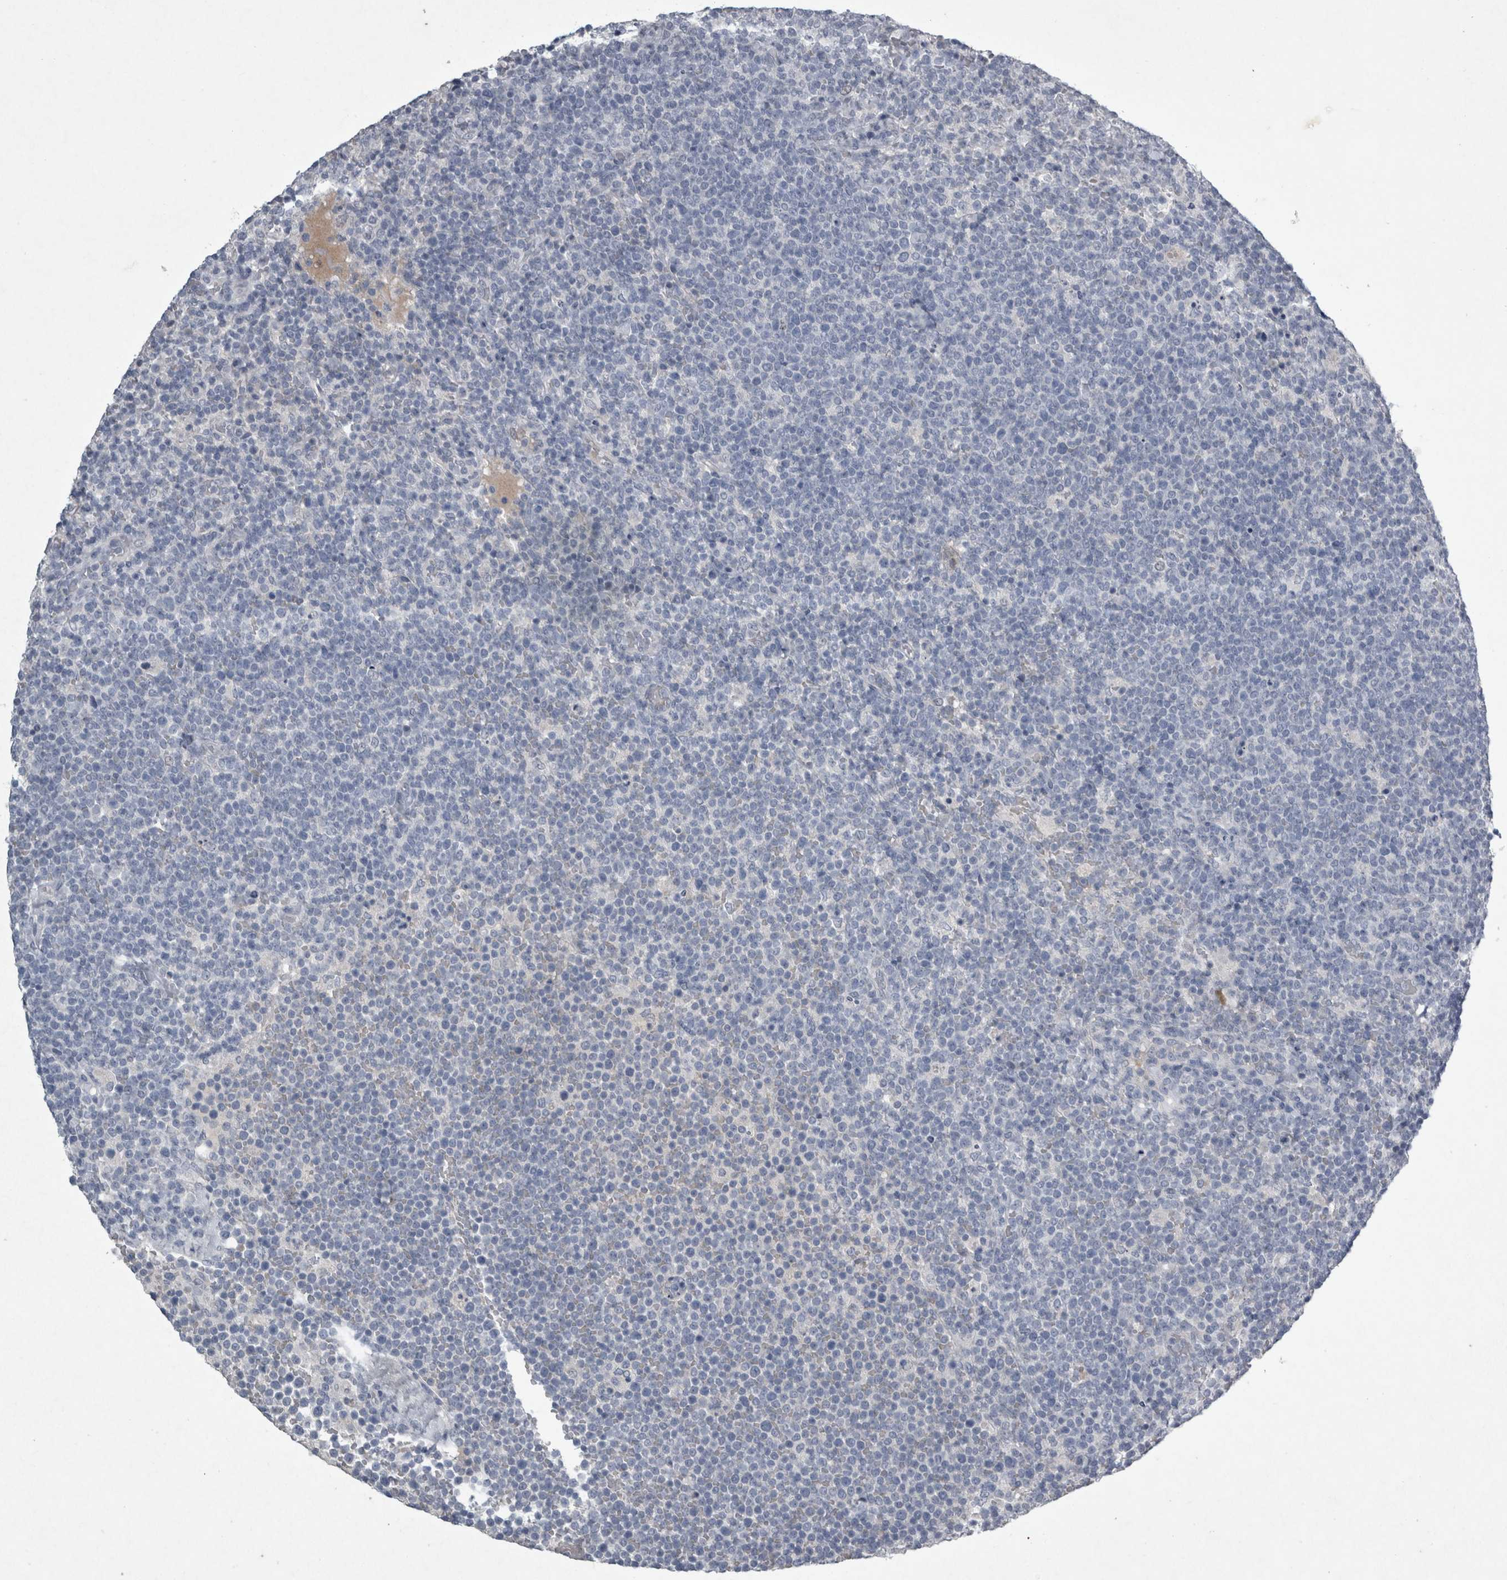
{"staining": {"intensity": "negative", "quantity": "none", "location": "none"}, "tissue": "lymphoma", "cell_type": "Tumor cells", "image_type": "cancer", "snomed": [{"axis": "morphology", "description": "Malignant lymphoma, non-Hodgkin's type, High grade"}, {"axis": "topography", "description": "Lymph node"}], "caption": "Immunohistochemistry micrograph of human lymphoma stained for a protein (brown), which displays no staining in tumor cells. The staining was performed using DAB to visualize the protein expression in brown, while the nuclei were stained in blue with hematoxylin (Magnification: 20x).", "gene": "PDX1", "patient": {"sex": "male", "age": 61}}